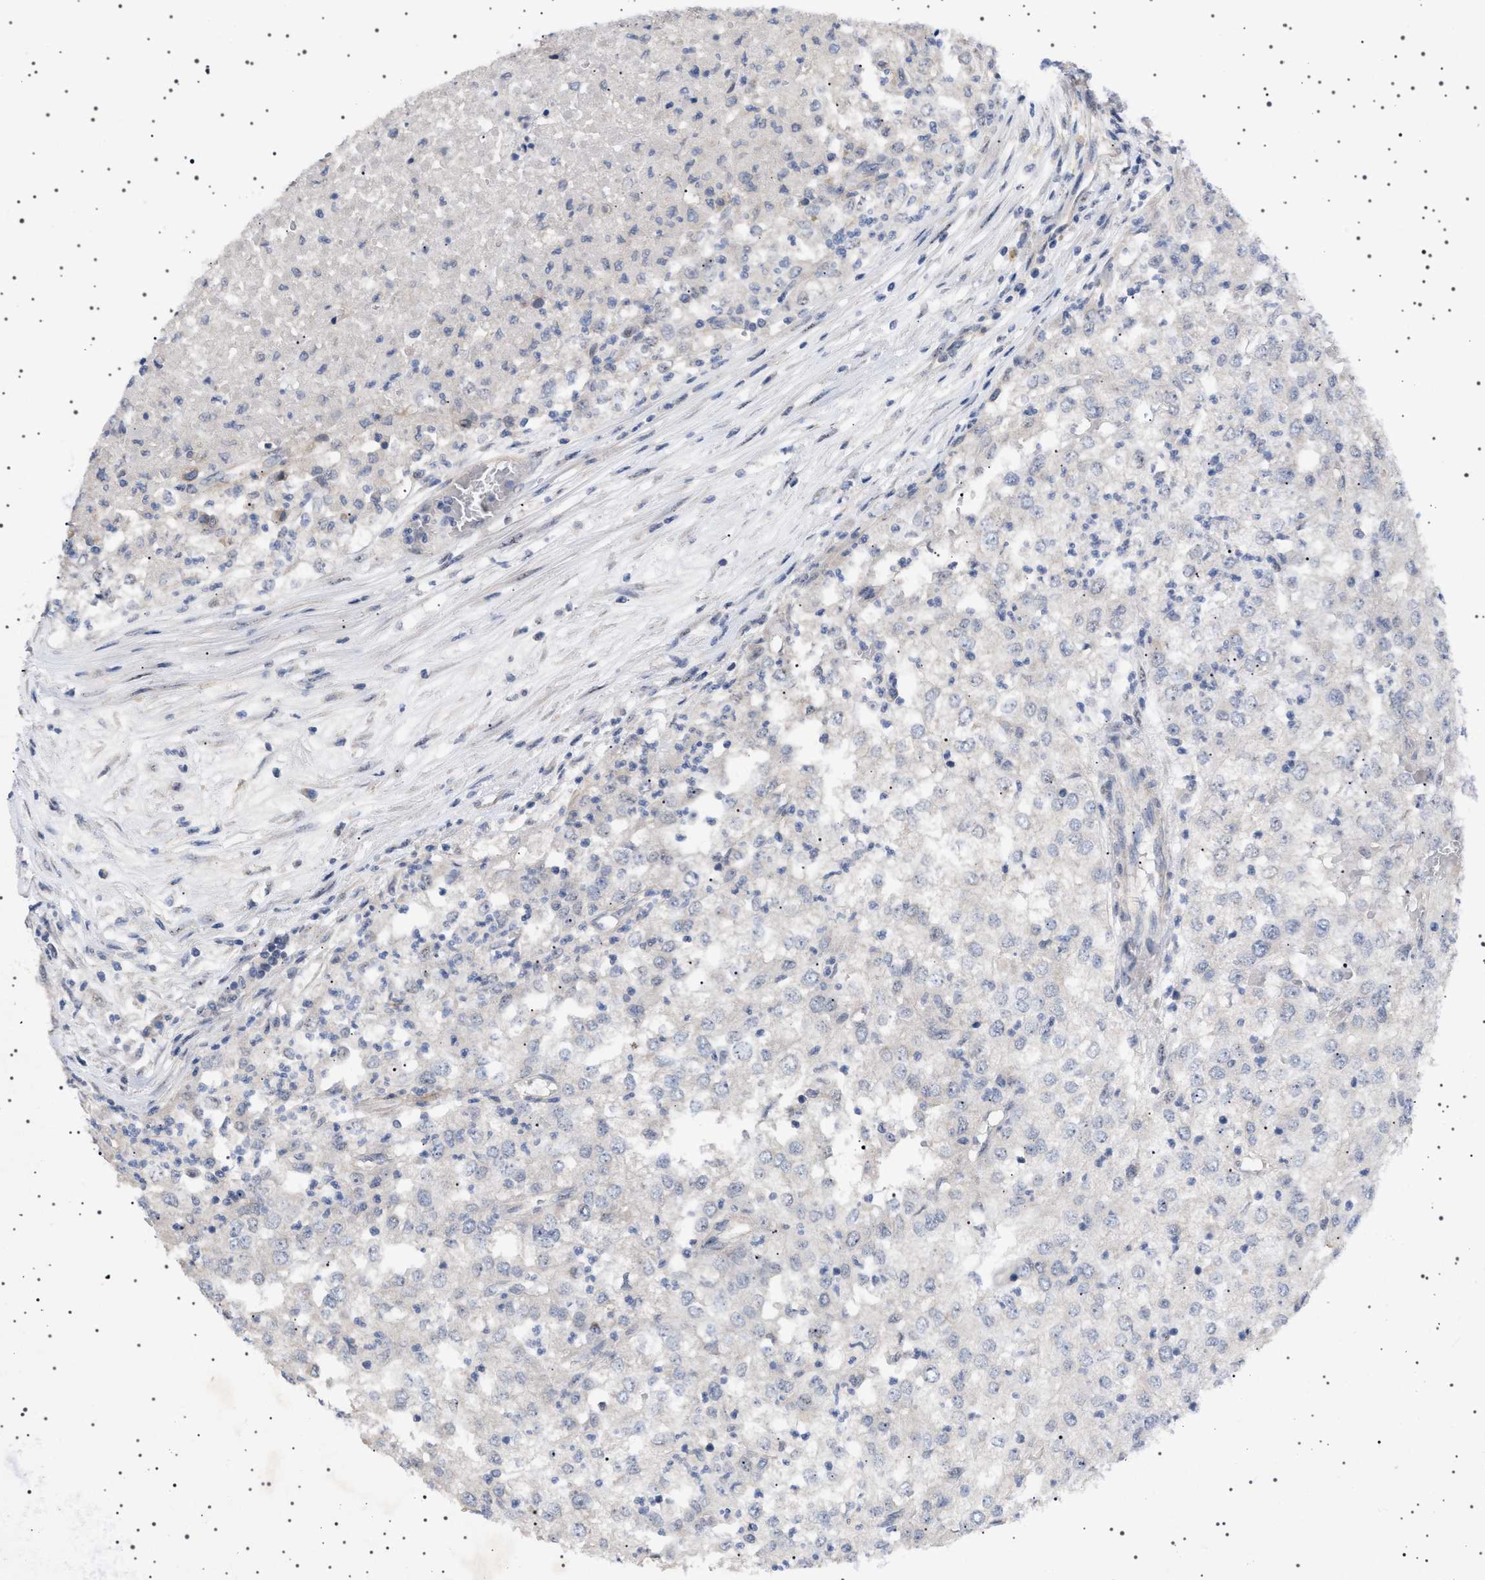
{"staining": {"intensity": "negative", "quantity": "none", "location": "none"}, "tissue": "renal cancer", "cell_type": "Tumor cells", "image_type": "cancer", "snomed": [{"axis": "morphology", "description": "Adenocarcinoma, NOS"}, {"axis": "topography", "description": "Kidney"}], "caption": "IHC of renal cancer demonstrates no staining in tumor cells. The staining is performed using DAB (3,3'-diaminobenzidine) brown chromogen with nuclei counter-stained in using hematoxylin.", "gene": "HTR1A", "patient": {"sex": "female", "age": 54}}